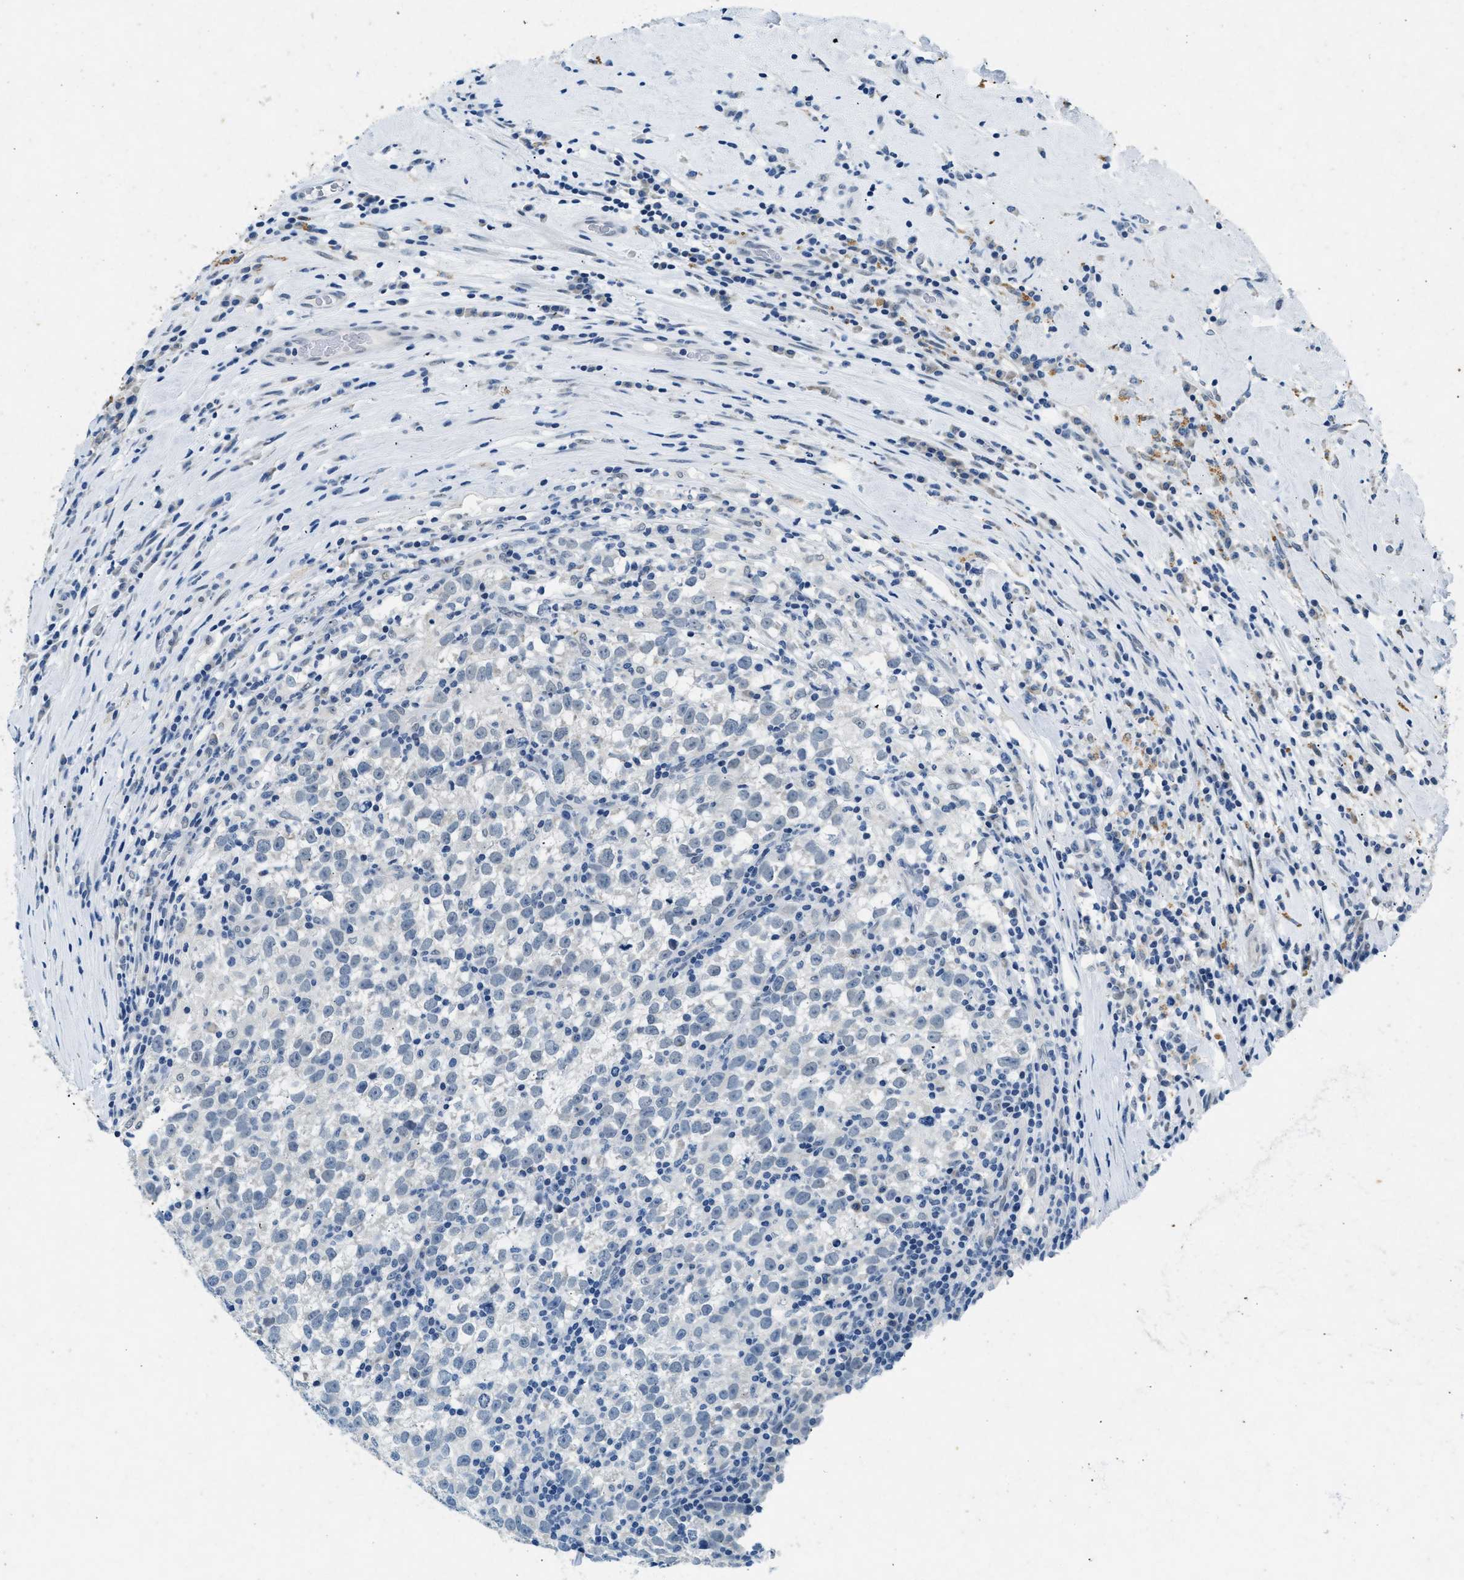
{"staining": {"intensity": "negative", "quantity": "none", "location": "none"}, "tissue": "testis cancer", "cell_type": "Tumor cells", "image_type": "cancer", "snomed": [{"axis": "morphology", "description": "Normal tissue, NOS"}, {"axis": "morphology", "description": "Seminoma, NOS"}, {"axis": "topography", "description": "Testis"}], "caption": "A high-resolution micrograph shows IHC staining of seminoma (testis), which demonstrates no significant expression in tumor cells.", "gene": "CFAP20", "patient": {"sex": "male", "age": 43}}